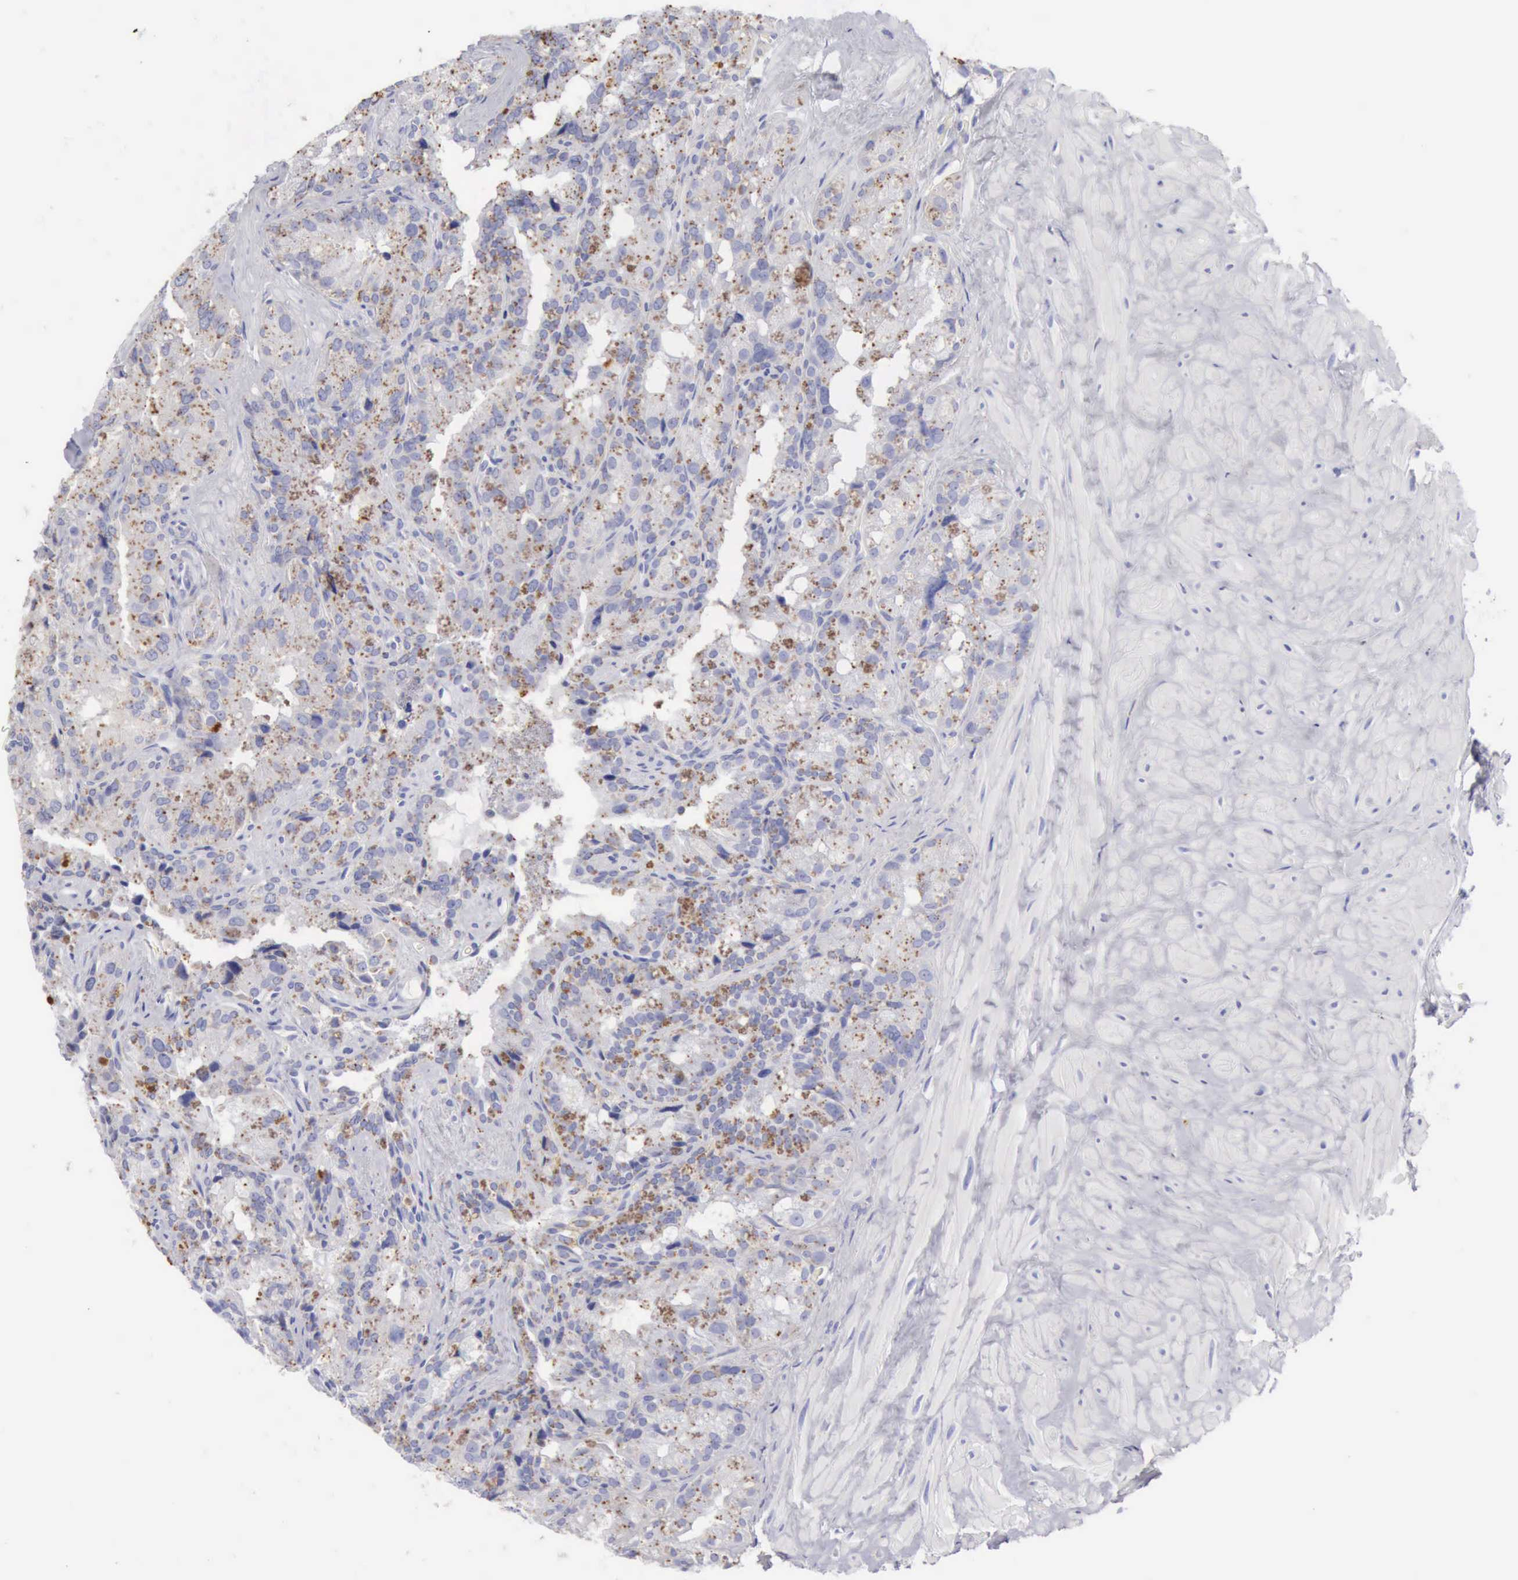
{"staining": {"intensity": "moderate", "quantity": ">75%", "location": "cytoplasmic/membranous"}, "tissue": "seminal vesicle", "cell_type": "Glandular cells", "image_type": "normal", "snomed": [{"axis": "morphology", "description": "Normal tissue, NOS"}, {"axis": "topography", "description": "Seminal veicle"}], "caption": "IHC staining of normal seminal vesicle, which displays medium levels of moderate cytoplasmic/membranous expression in approximately >75% of glandular cells indicating moderate cytoplasmic/membranous protein expression. The staining was performed using DAB (brown) for protein detection and nuclei were counterstained in hematoxylin (blue).", "gene": "CTSS", "patient": {"sex": "male", "age": 69}}